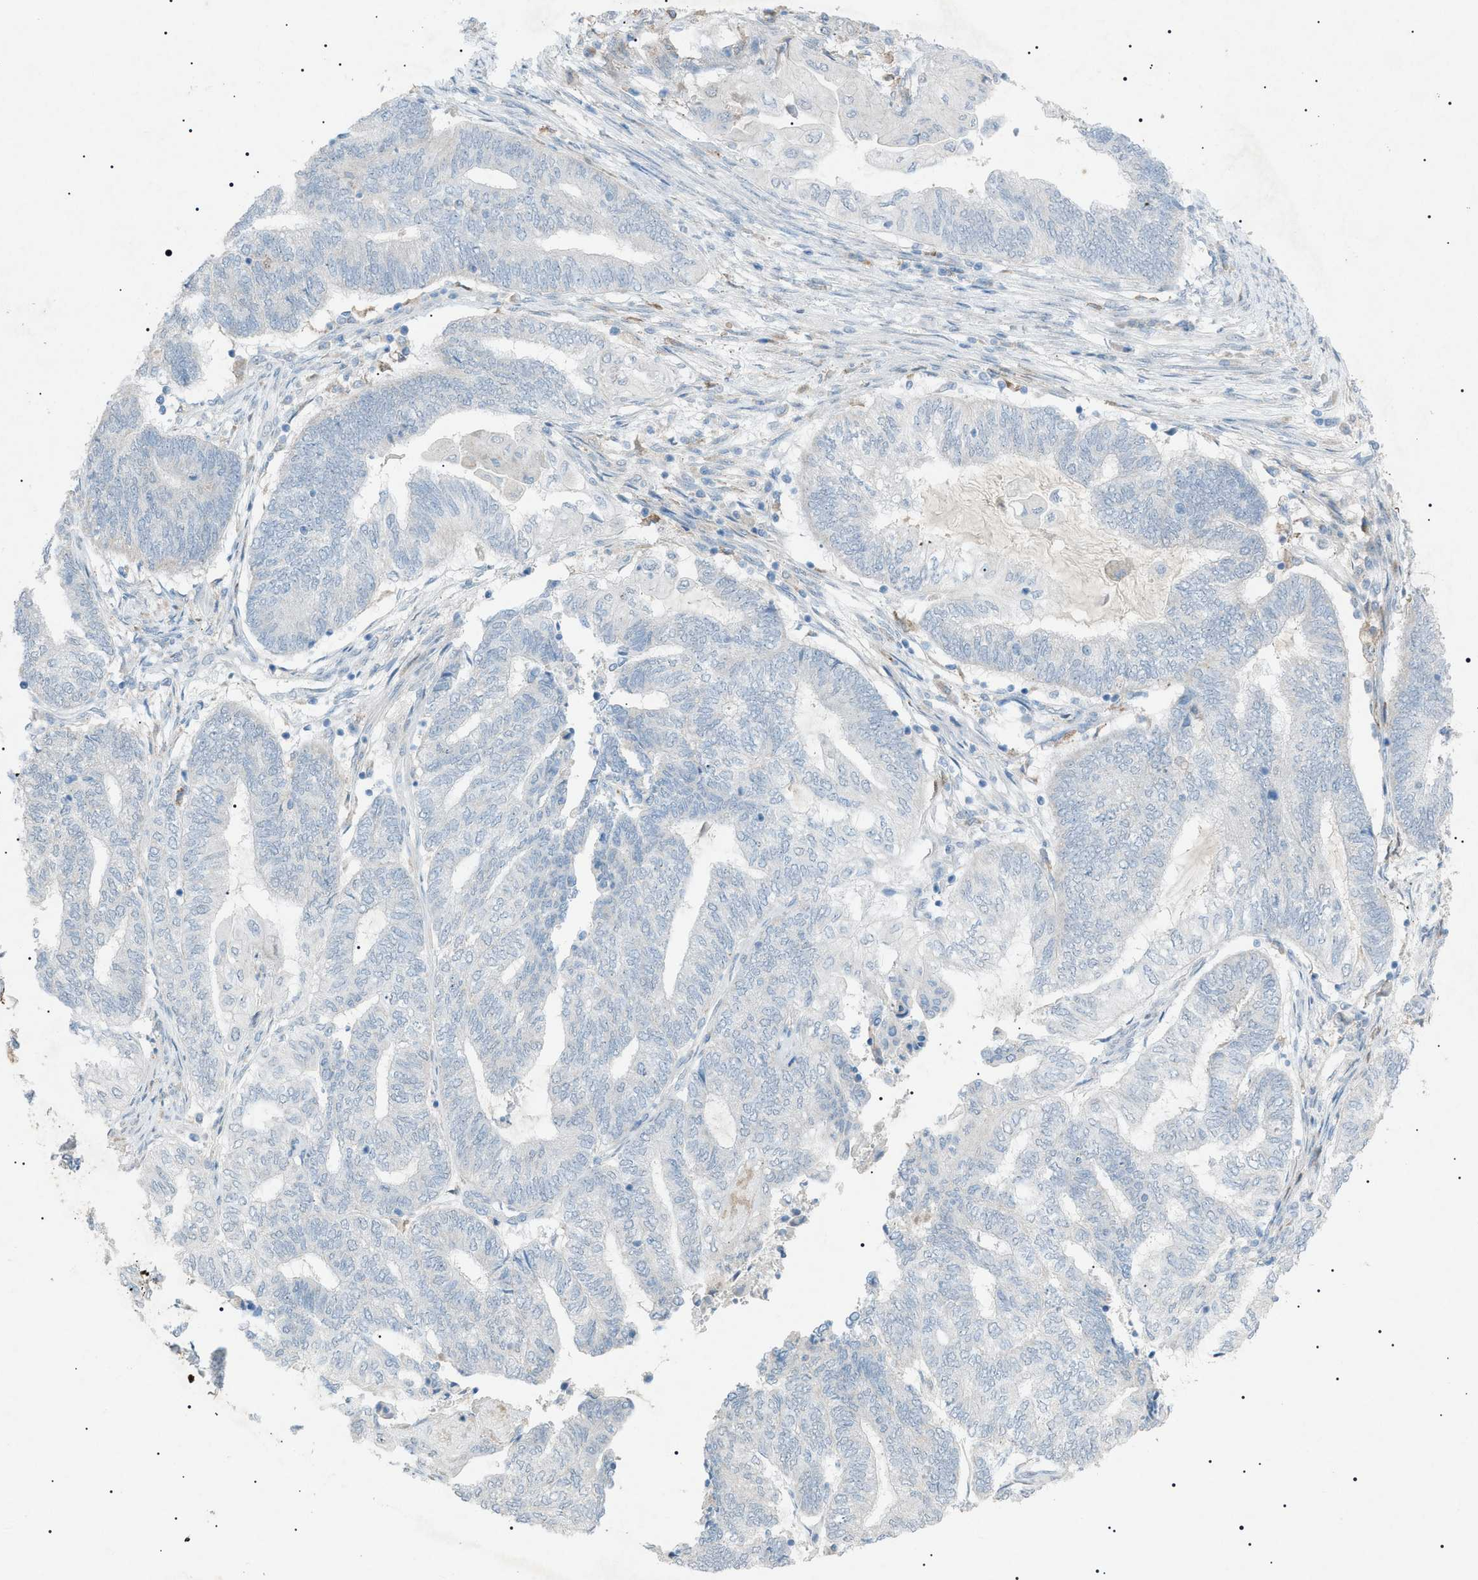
{"staining": {"intensity": "negative", "quantity": "none", "location": "none"}, "tissue": "endometrial cancer", "cell_type": "Tumor cells", "image_type": "cancer", "snomed": [{"axis": "morphology", "description": "Adenocarcinoma, NOS"}, {"axis": "topography", "description": "Uterus"}, {"axis": "topography", "description": "Endometrium"}], "caption": "Immunohistochemical staining of human endometrial cancer reveals no significant expression in tumor cells.", "gene": "BTK", "patient": {"sex": "female", "age": 70}}